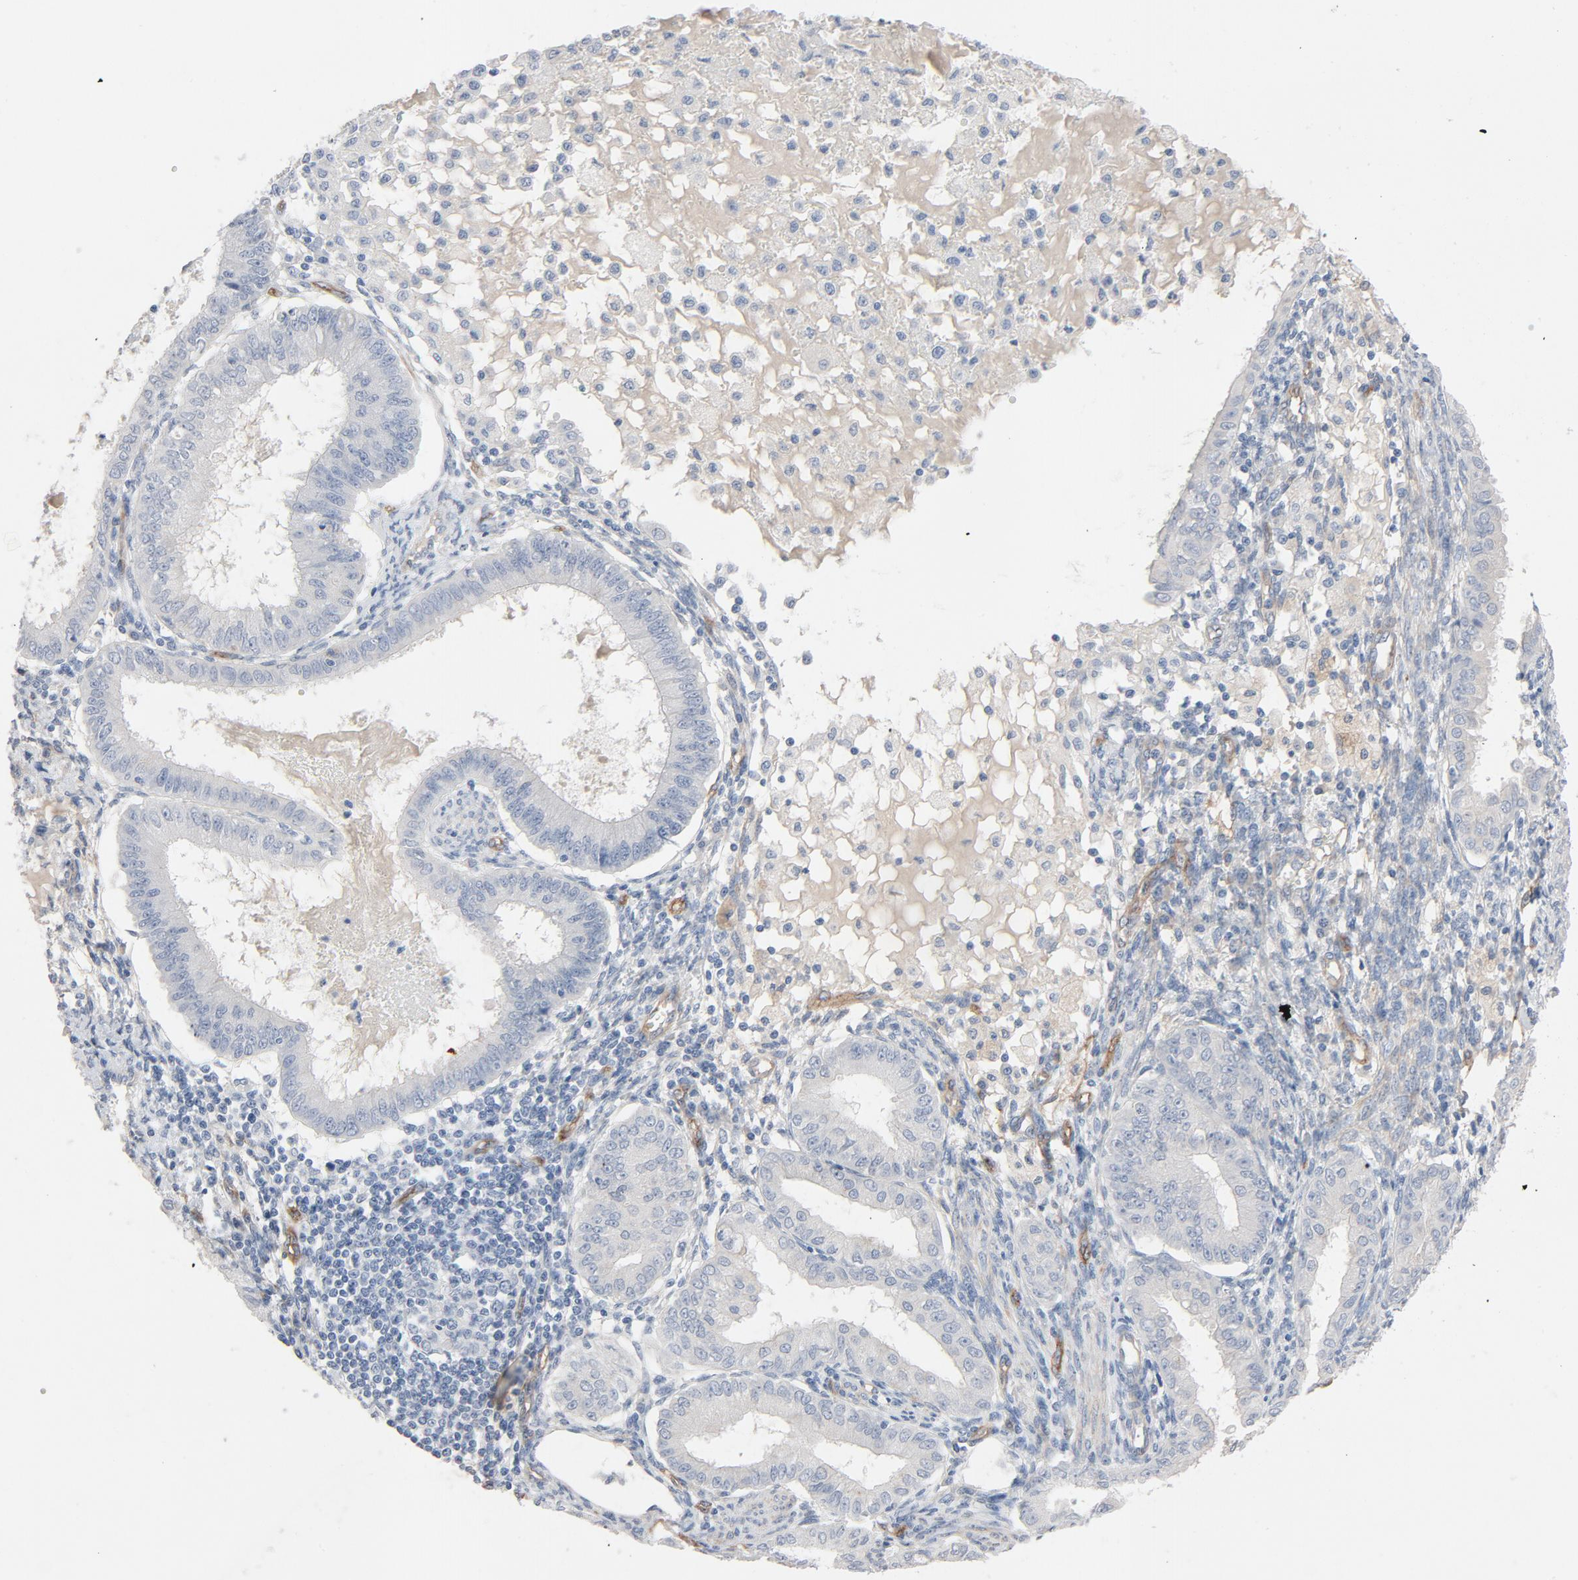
{"staining": {"intensity": "negative", "quantity": "none", "location": "none"}, "tissue": "endometrial cancer", "cell_type": "Tumor cells", "image_type": "cancer", "snomed": [{"axis": "morphology", "description": "Adenocarcinoma, NOS"}, {"axis": "topography", "description": "Endometrium"}], "caption": "This is a histopathology image of IHC staining of endometrial cancer (adenocarcinoma), which shows no positivity in tumor cells.", "gene": "KDR", "patient": {"sex": "female", "age": 76}}